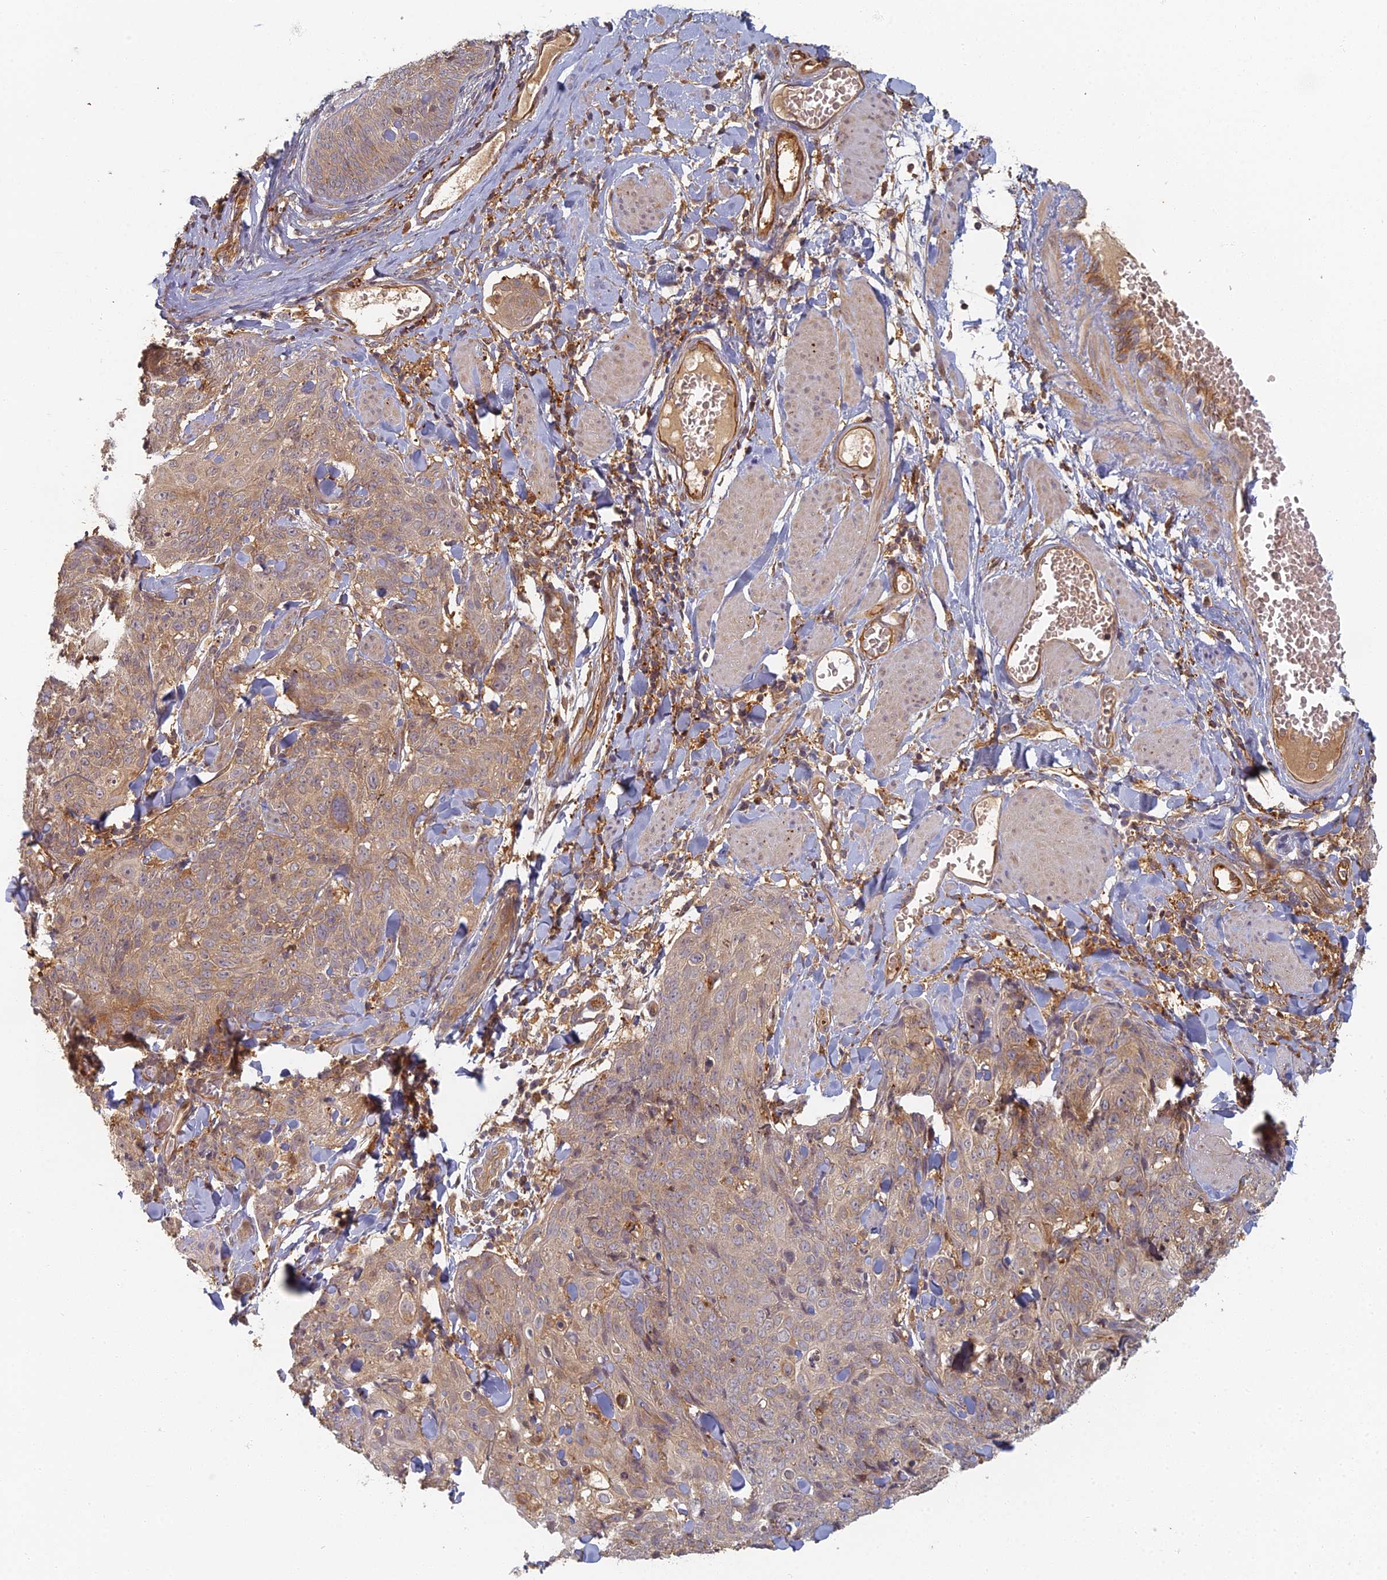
{"staining": {"intensity": "weak", "quantity": "25%-75%", "location": "cytoplasmic/membranous"}, "tissue": "skin cancer", "cell_type": "Tumor cells", "image_type": "cancer", "snomed": [{"axis": "morphology", "description": "Squamous cell carcinoma, NOS"}, {"axis": "topography", "description": "Skin"}, {"axis": "topography", "description": "Vulva"}], "caption": "IHC (DAB (3,3'-diaminobenzidine)) staining of human skin cancer shows weak cytoplasmic/membranous protein positivity in about 25%-75% of tumor cells.", "gene": "INO80D", "patient": {"sex": "female", "age": 85}}